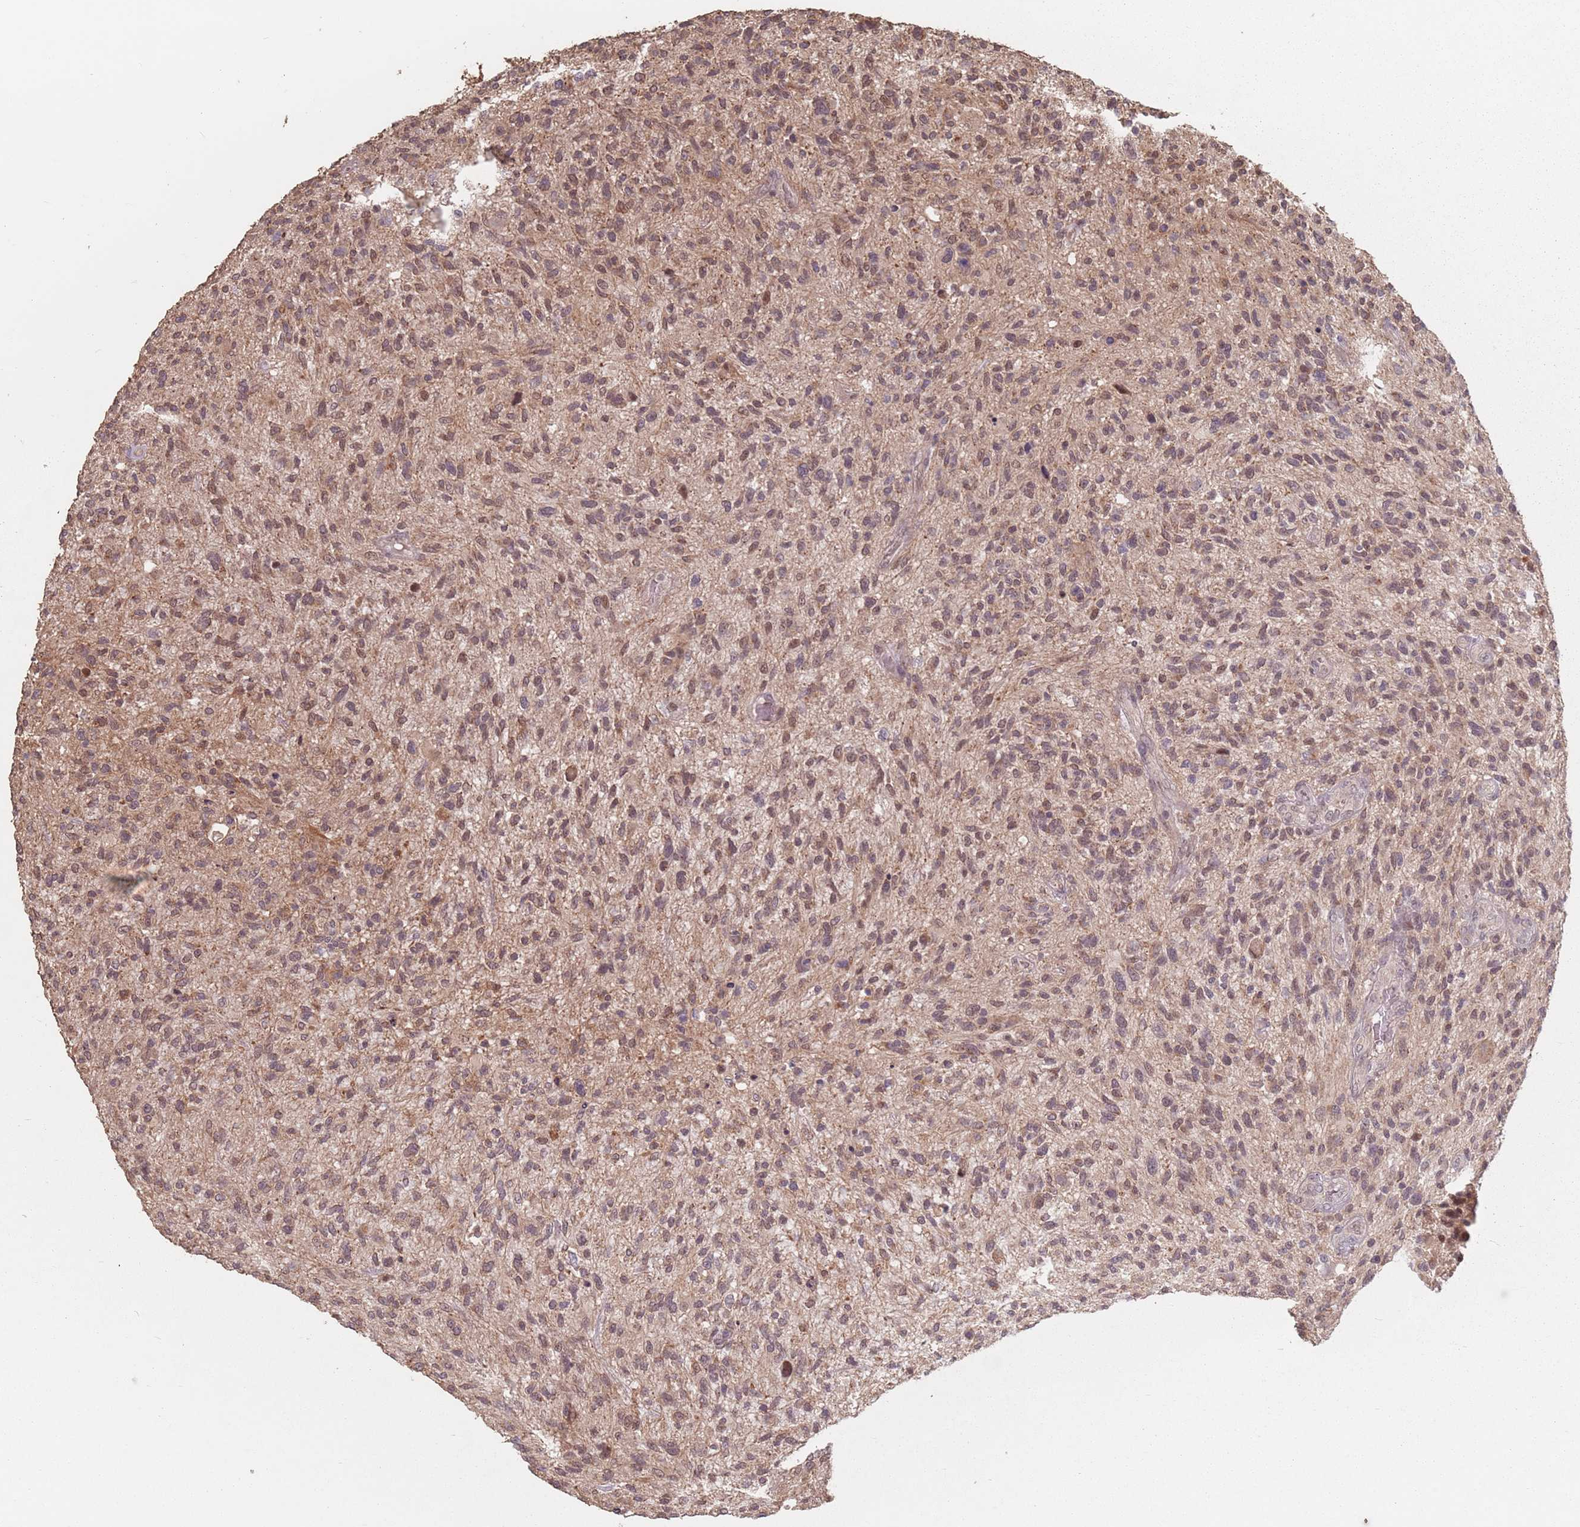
{"staining": {"intensity": "moderate", "quantity": ">75%", "location": "cytoplasmic/membranous,nuclear"}, "tissue": "glioma", "cell_type": "Tumor cells", "image_type": "cancer", "snomed": [{"axis": "morphology", "description": "Glioma, malignant, High grade"}, {"axis": "topography", "description": "Brain"}], "caption": "Immunohistochemistry (DAB) staining of human glioma displays moderate cytoplasmic/membranous and nuclear protein expression in about >75% of tumor cells.", "gene": "VPS52", "patient": {"sex": "male", "age": 47}}